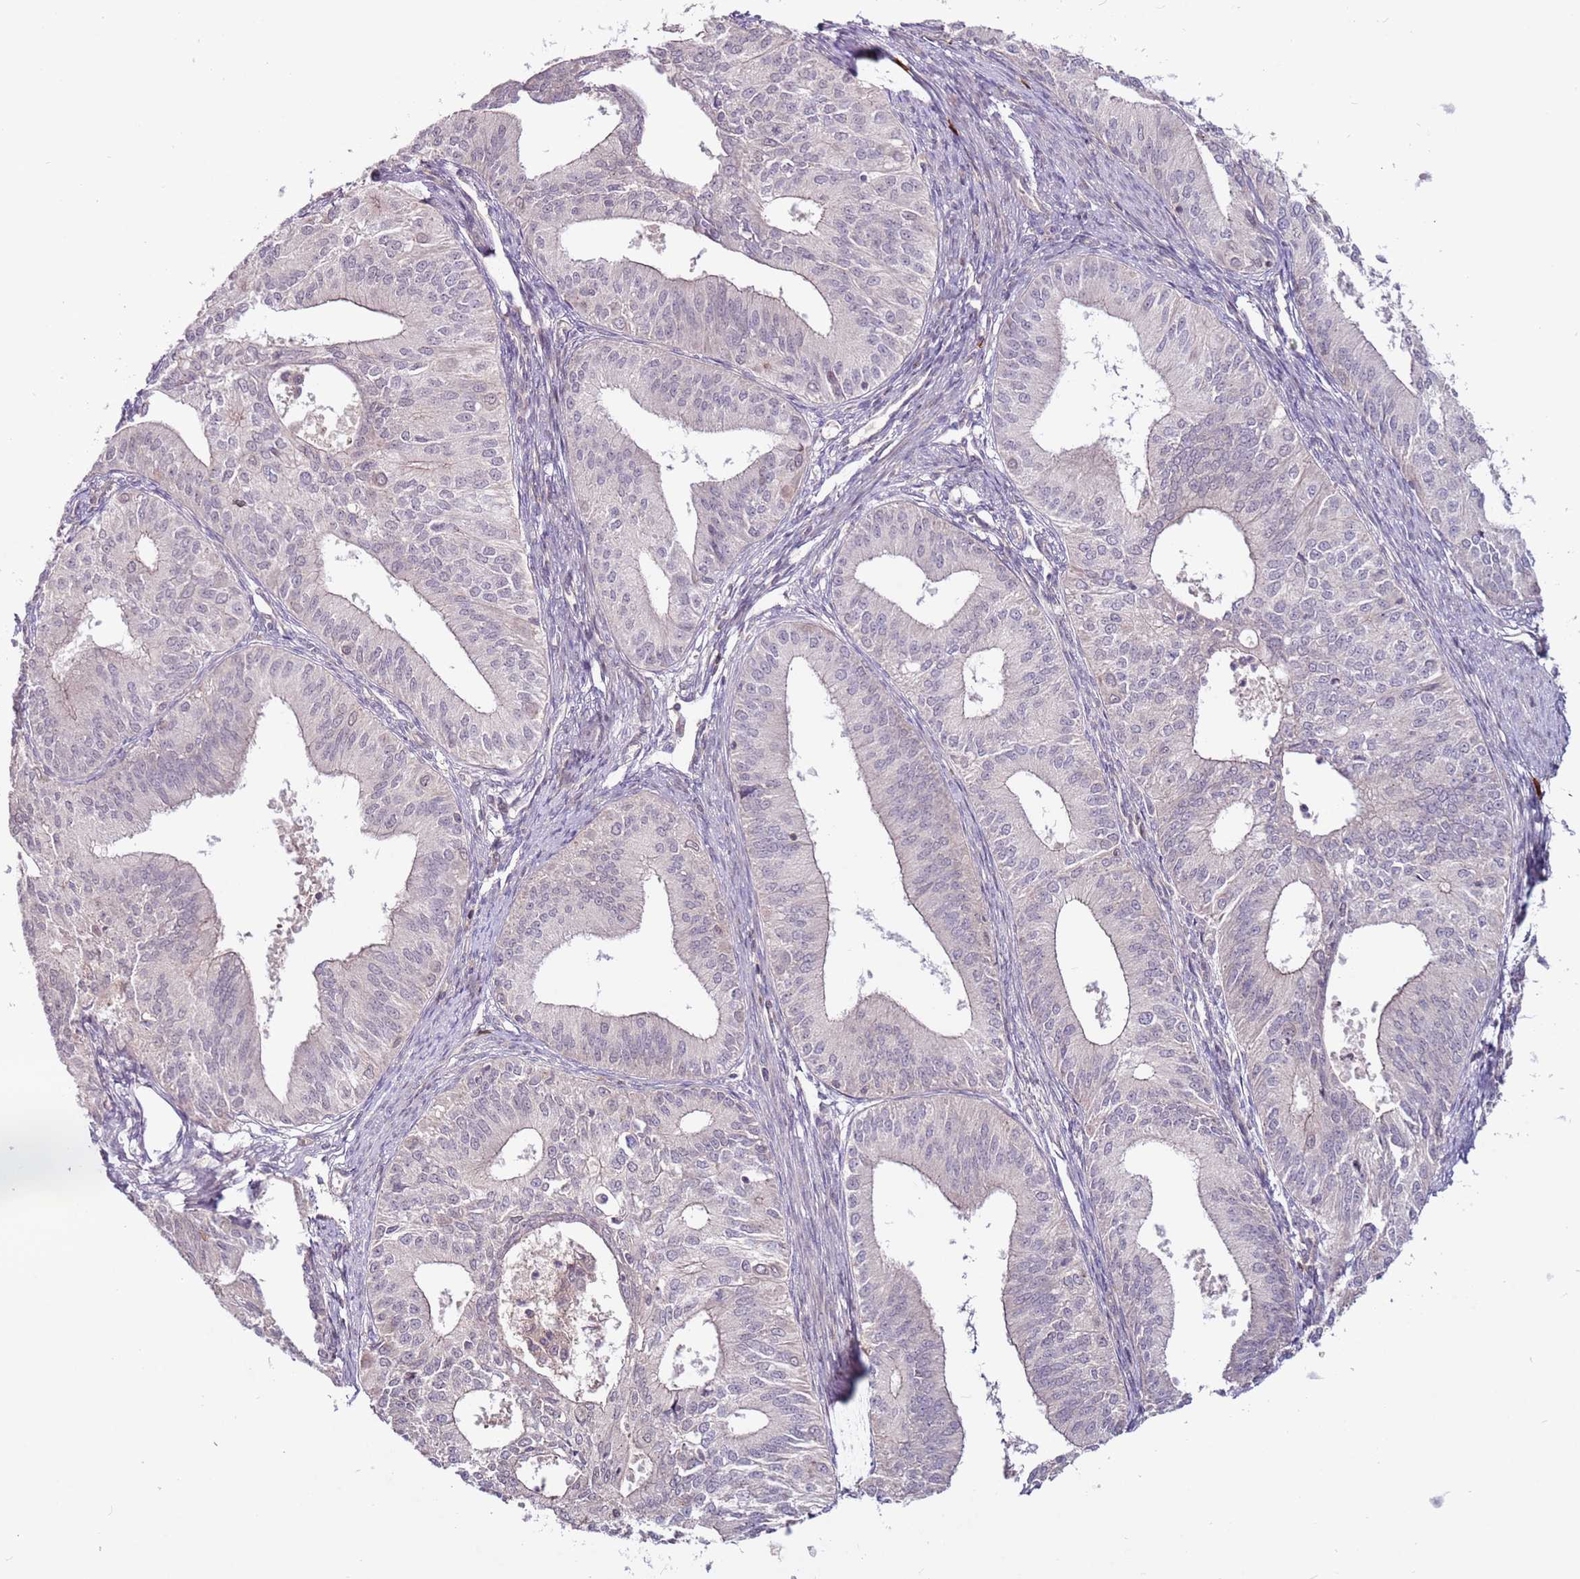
{"staining": {"intensity": "negative", "quantity": "none", "location": "none"}, "tissue": "endometrial cancer", "cell_type": "Tumor cells", "image_type": "cancer", "snomed": [{"axis": "morphology", "description": "Adenocarcinoma, NOS"}, {"axis": "topography", "description": "Endometrium"}], "caption": "Protein analysis of endometrial cancer displays no significant expression in tumor cells.", "gene": "MTG2", "patient": {"sex": "female", "age": 50}}